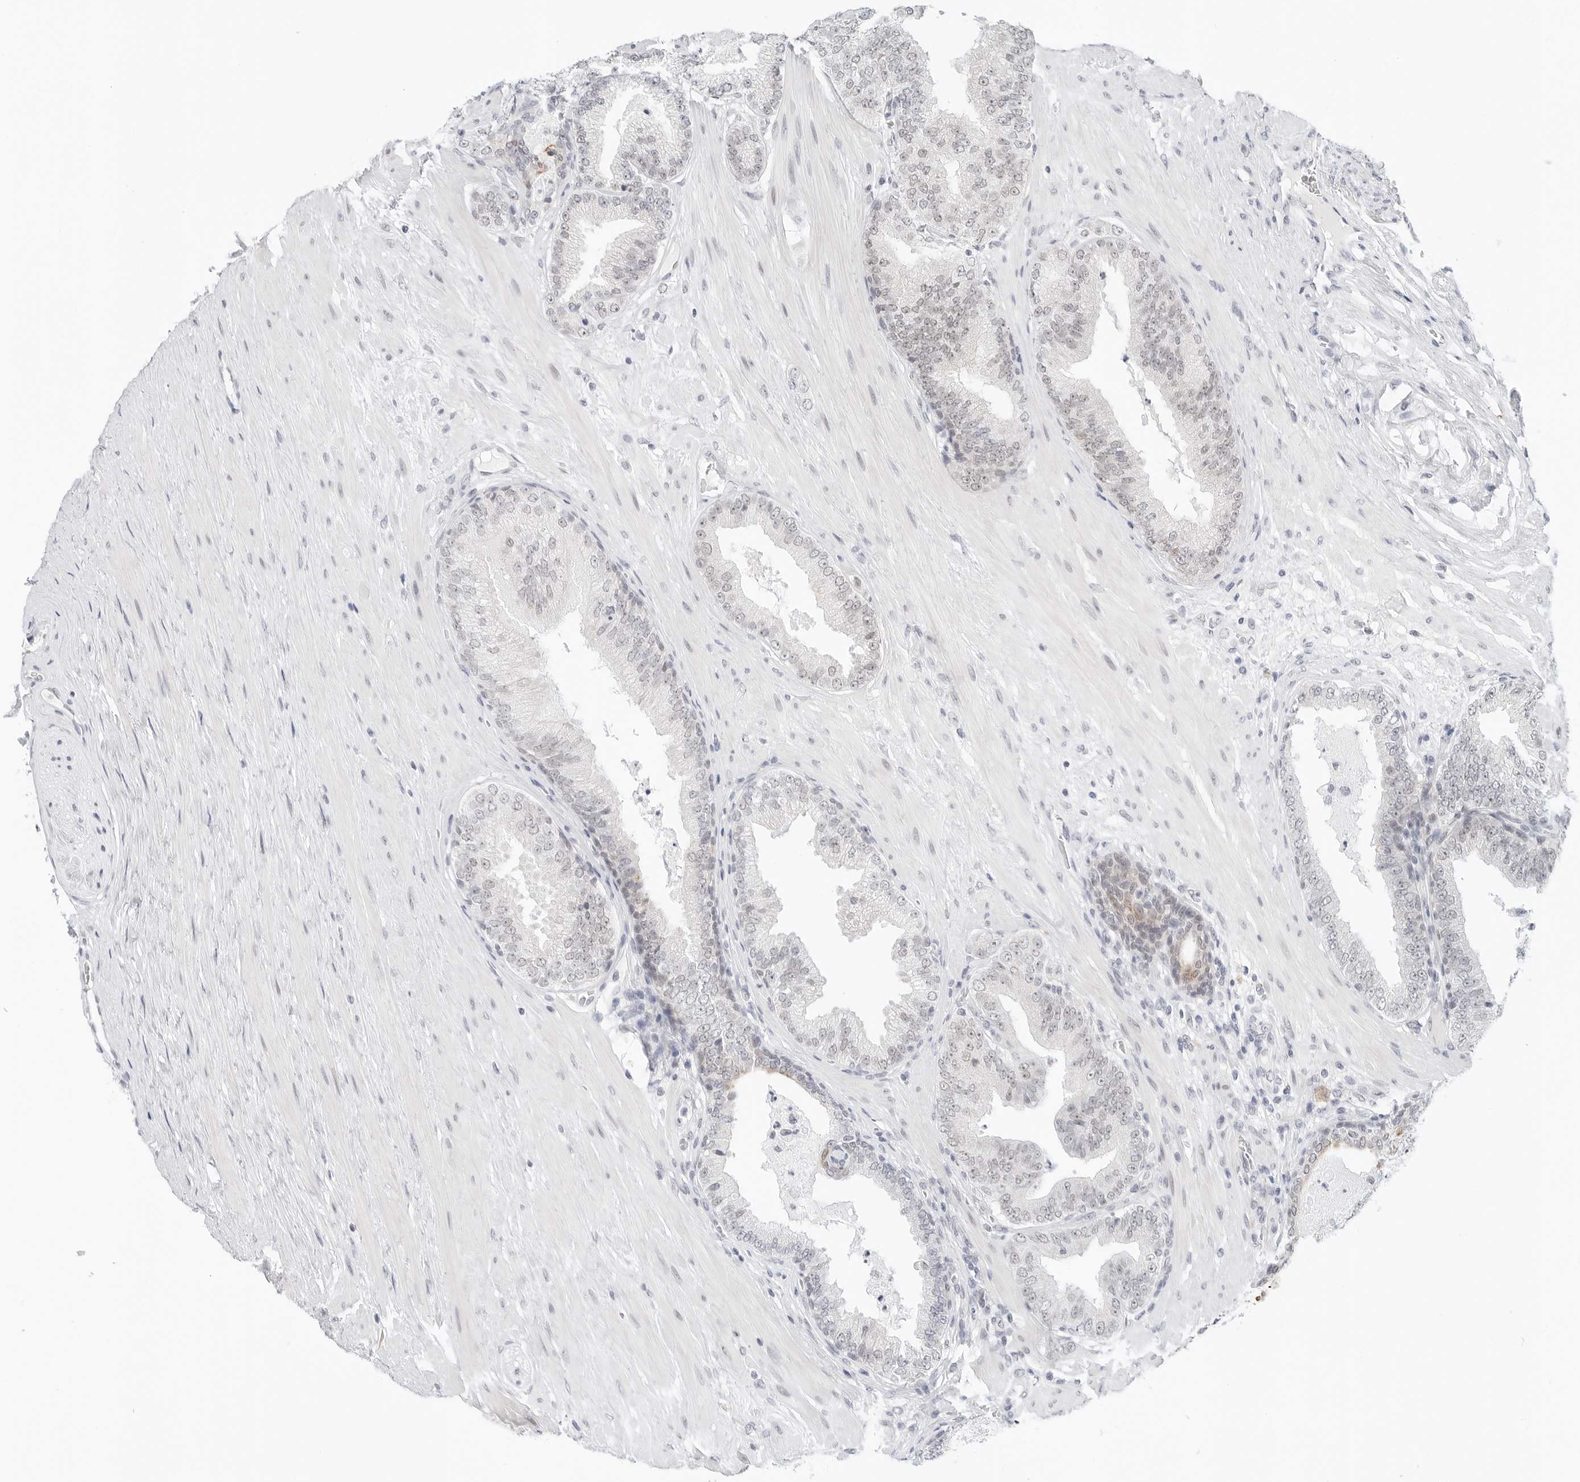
{"staining": {"intensity": "negative", "quantity": "none", "location": "none"}, "tissue": "prostate cancer", "cell_type": "Tumor cells", "image_type": "cancer", "snomed": [{"axis": "morphology", "description": "Adenocarcinoma, Low grade"}, {"axis": "topography", "description": "Prostate"}], "caption": "Tumor cells show no significant expression in prostate low-grade adenocarcinoma.", "gene": "TSEN2", "patient": {"sex": "male", "age": 63}}